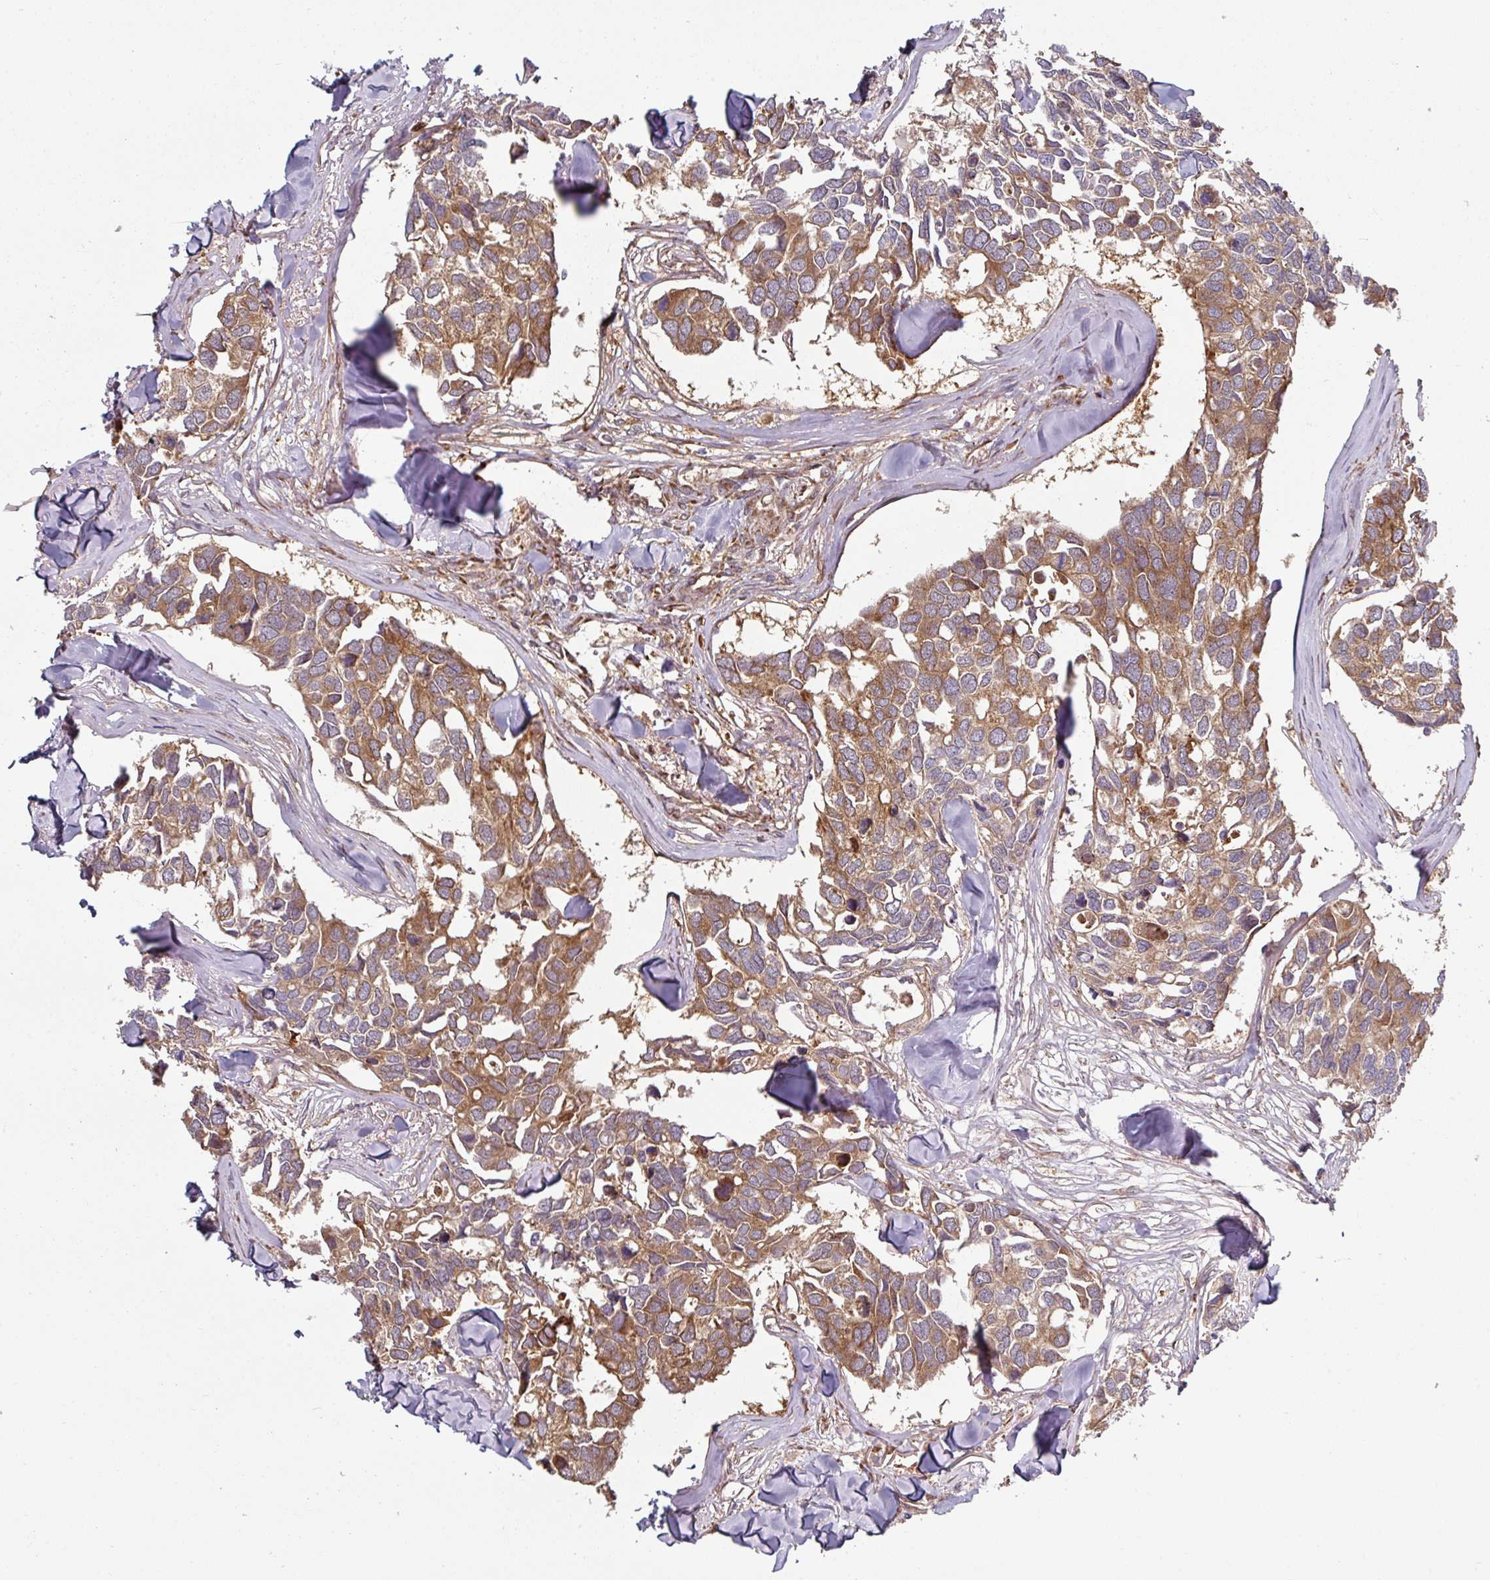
{"staining": {"intensity": "moderate", "quantity": ">75%", "location": "cytoplasmic/membranous"}, "tissue": "breast cancer", "cell_type": "Tumor cells", "image_type": "cancer", "snomed": [{"axis": "morphology", "description": "Duct carcinoma"}, {"axis": "topography", "description": "Breast"}], "caption": "Immunohistochemical staining of breast cancer displays medium levels of moderate cytoplasmic/membranous staining in approximately >75% of tumor cells.", "gene": "RAB5A", "patient": {"sex": "female", "age": 83}}